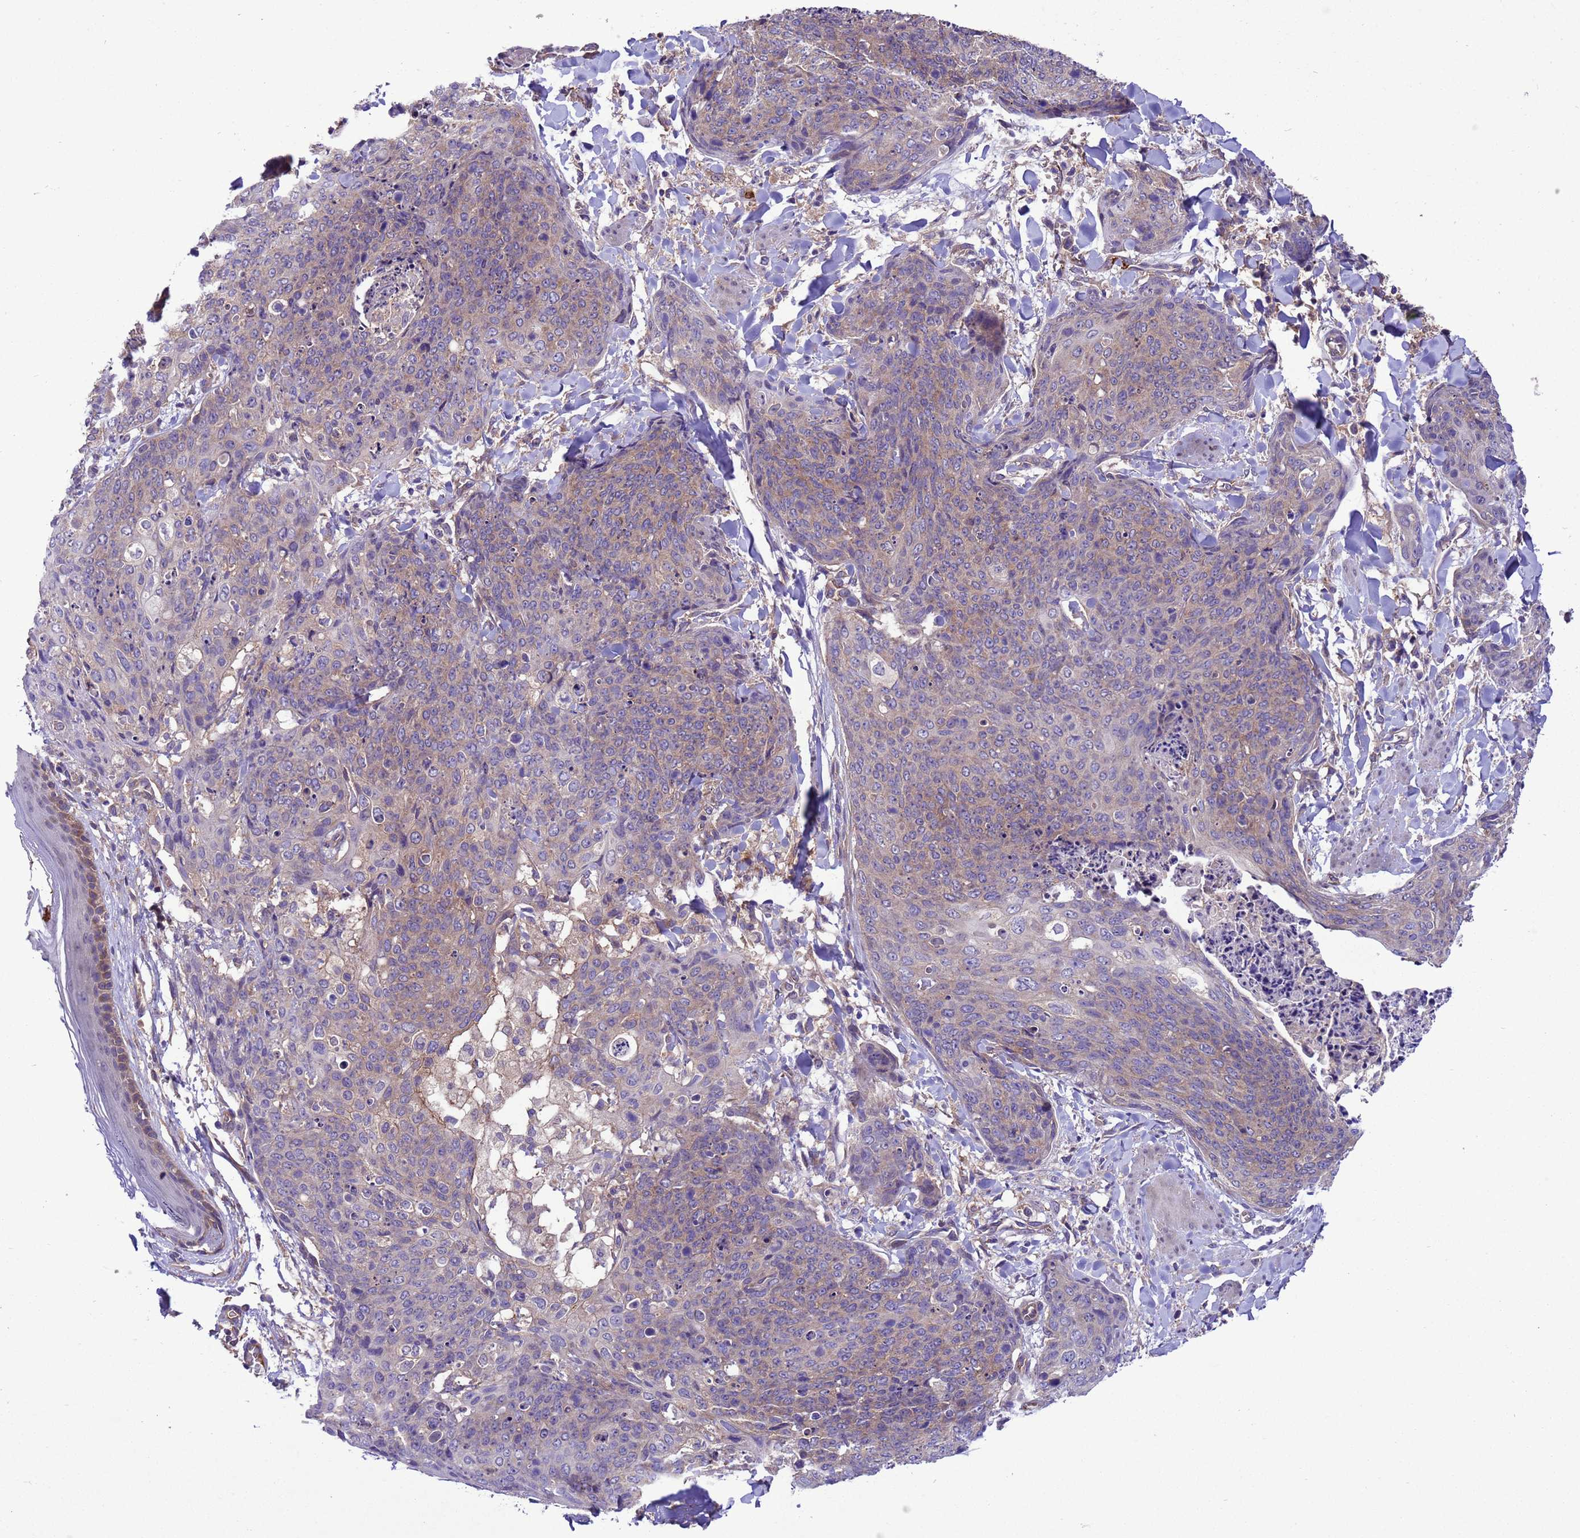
{"staining": {"intensity": "weak", "quantity": "<25%", "location": "cytoplasmic/membranous"}, "tissue": "skin cancer", "cell_type": "Tumor cells", "image_type": "cancer", "snomed": [{"axis": "morphology", "description": "Squamous cell carcinoma, NOS"}, {"axis": "topography", "description": "Skin"}, {"axis": "topography", "description": "Vulva"}], "caption": "Immunohistochemical staining of human skin cancer displays no significant staining in tumor cells. (DAB immunohistochemistry visualized using brightfield microscopy, high magnification).", "gene": "ARHGAP12", "patient": {"sex": "female", "age": 85}}